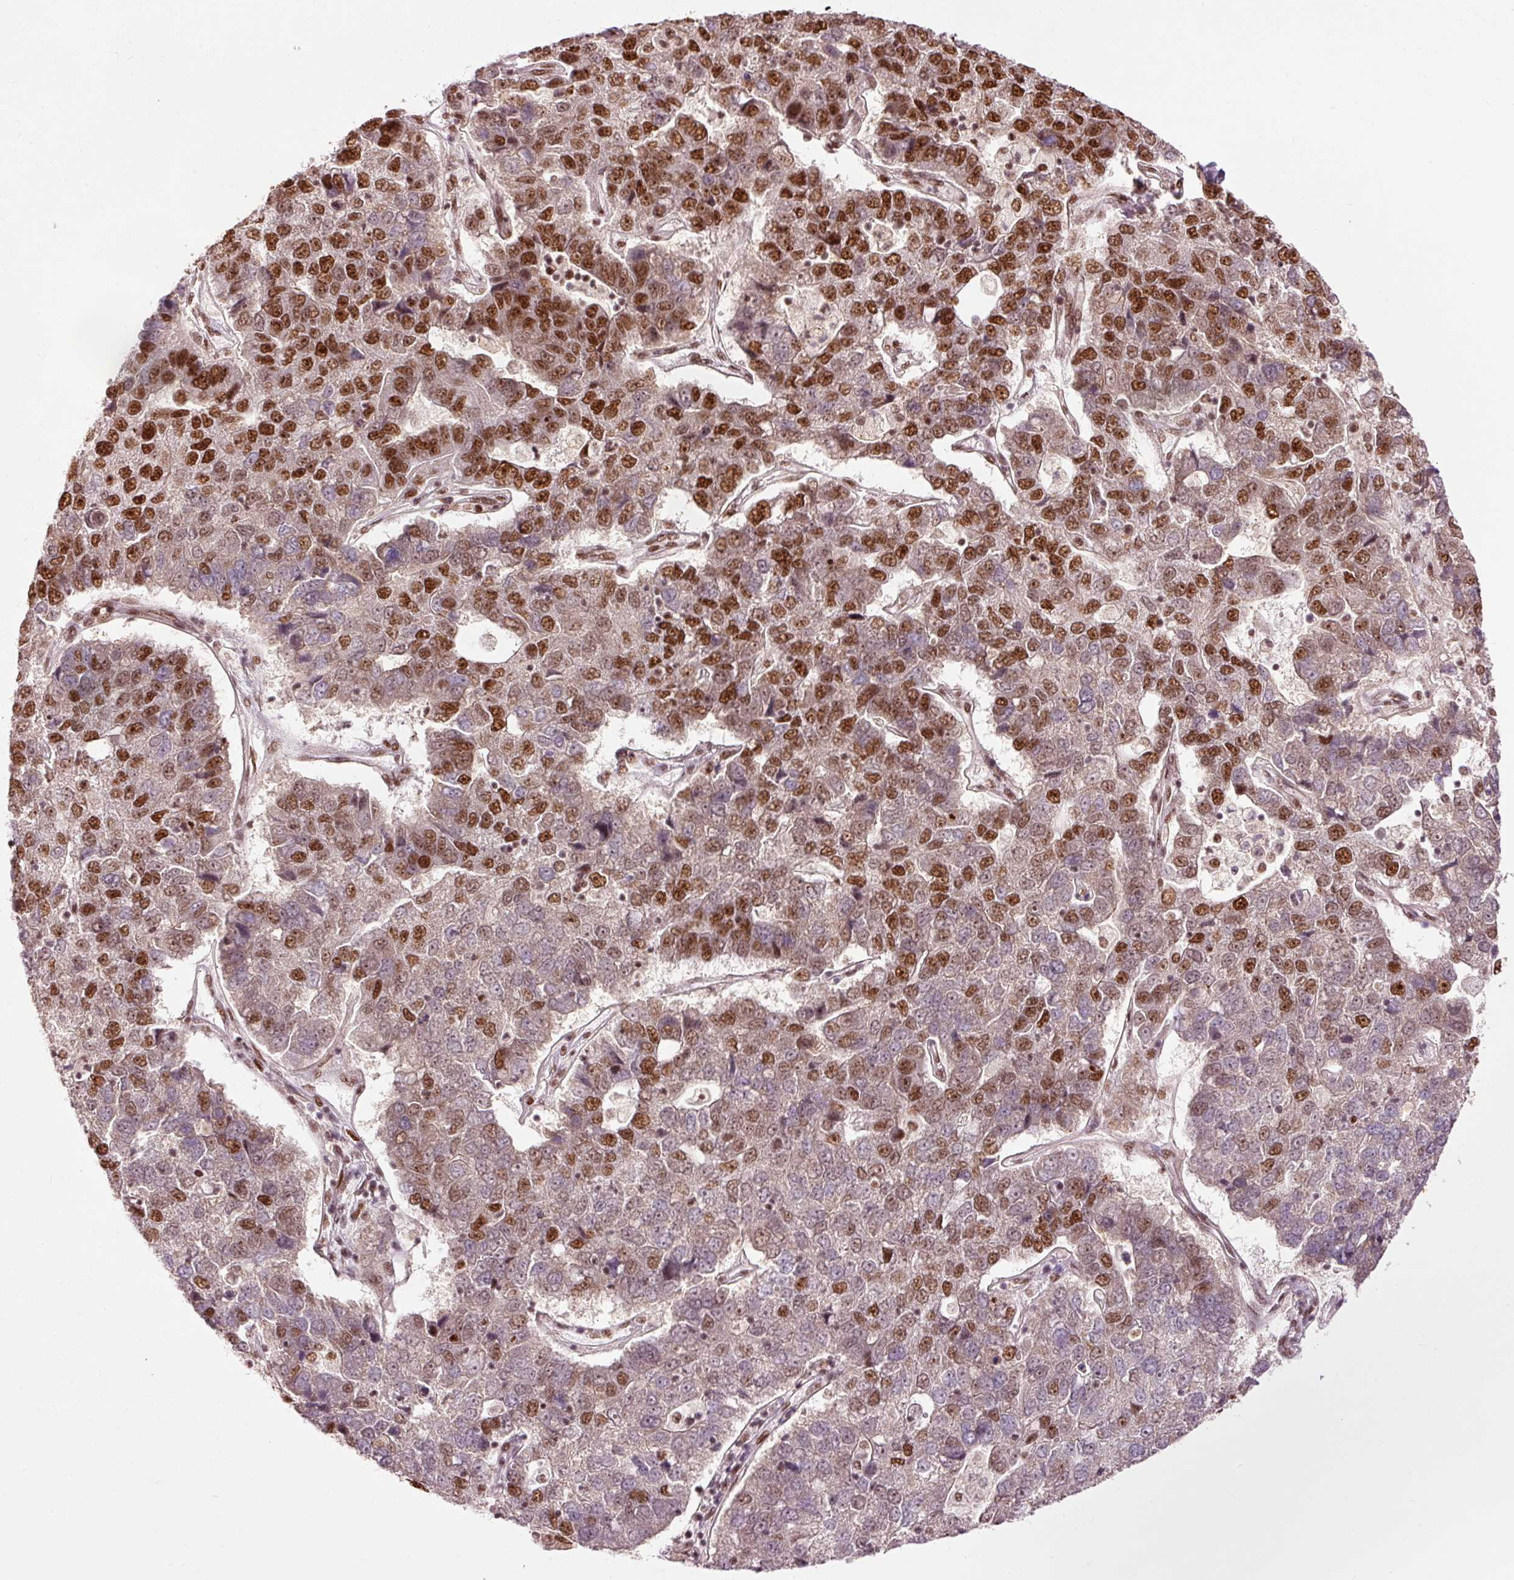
{"staining": {"intensity": "strong", "quantity": "25%-75%", "location": "nuclear"}, "tissue": "pancreatic cancer", "cell_type": "Tumor cells", "image_type": "cancer", "snomed": [{"axis": "morphology", "description": "Adenocarcinoma, NOS"}, {"axis": "topography", "description": "Pancreas"}], "caption": "Pancreatic cancer stained with a protein marker demonstrates strong staining in tumor cells.", "gene": "ZBTB44", "patient": {"sex": "female", "age": 61}}